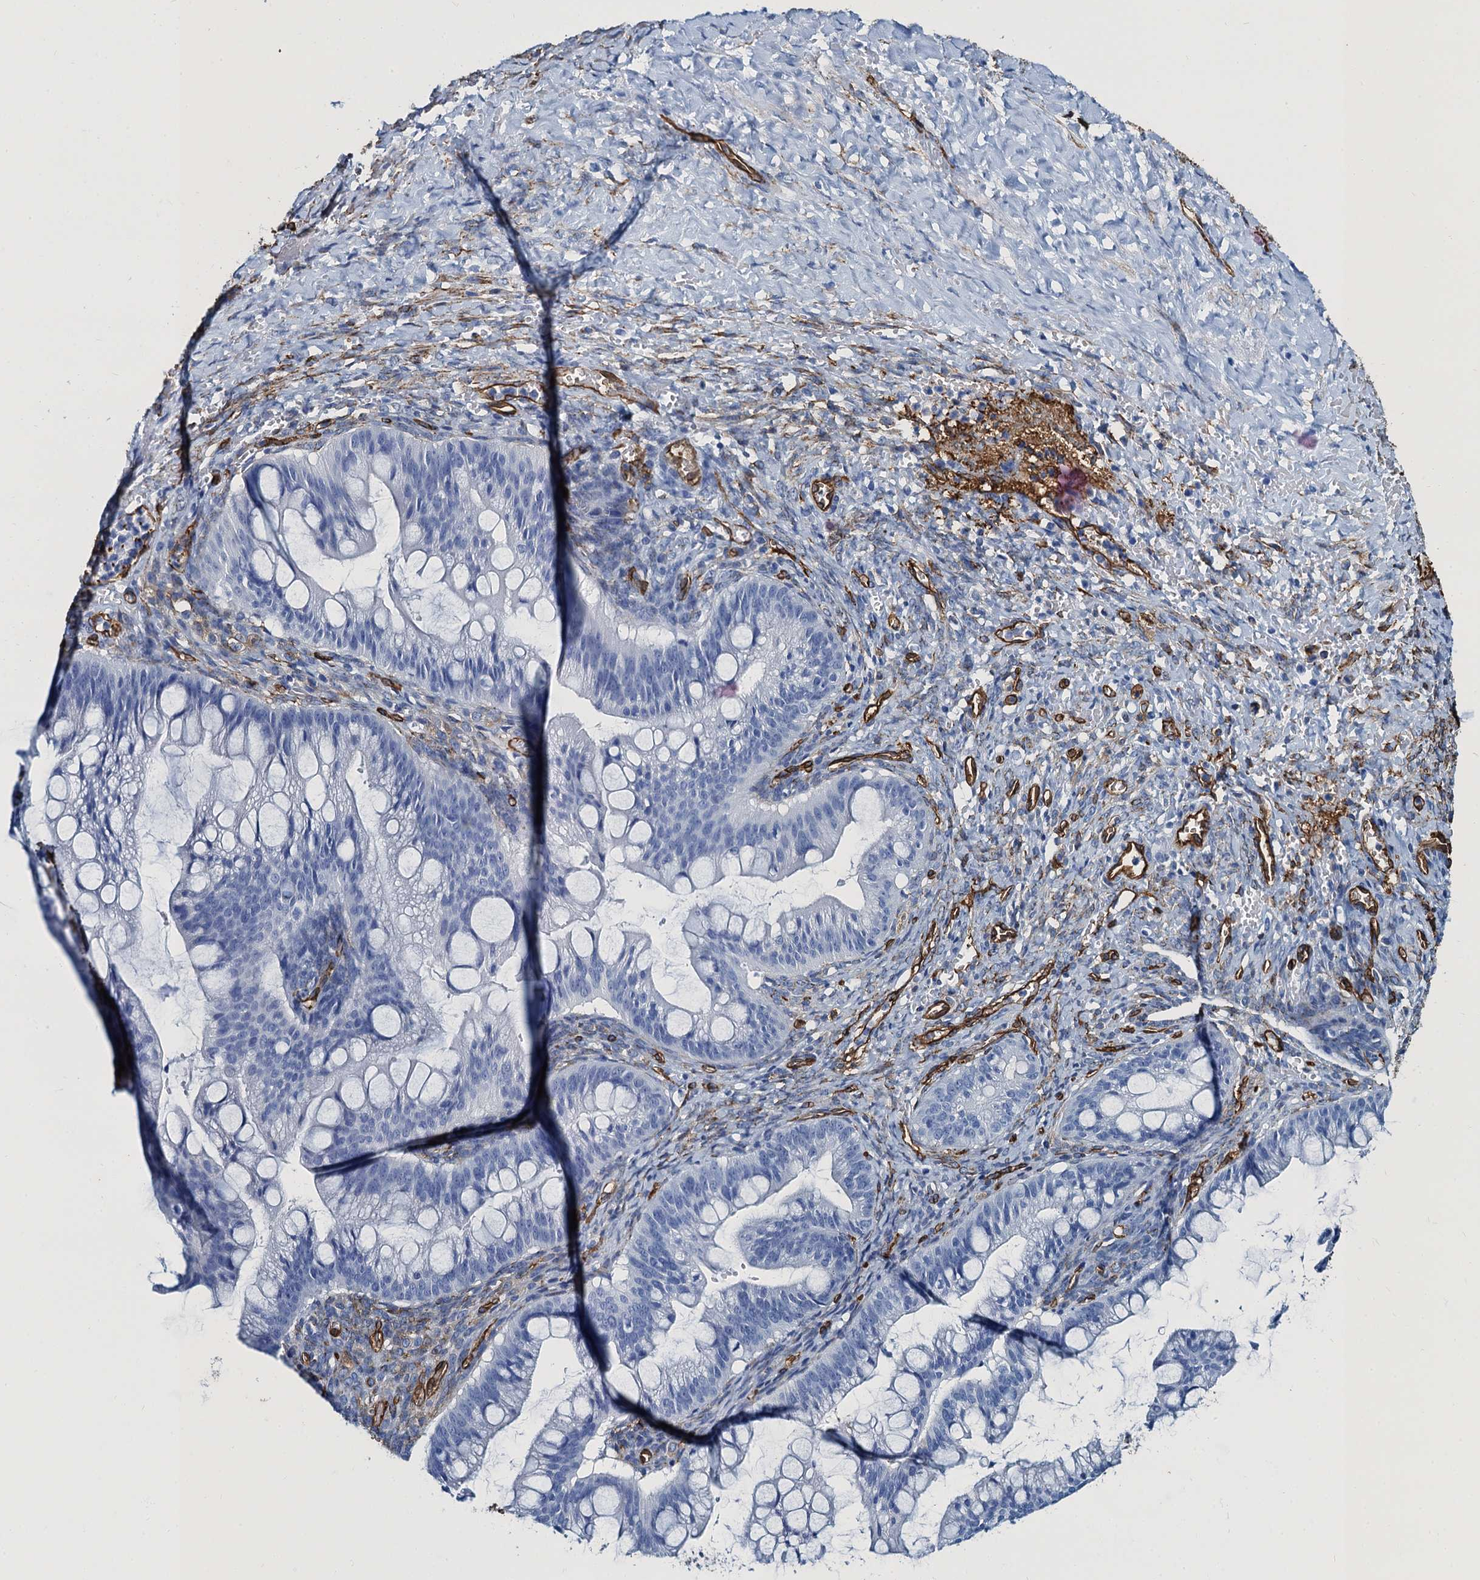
{"staining": {"intensity": "negative", "quantity": "none", "location": "none"}, "tissue": "ovarian cancer", "cell_type": "Tumor cells", "image_type": "cancer", "snomed": [{"axis": "morphology", "description": "Cystadenocarcinoma, mucinous, NOS"}, {"axis": "topography", "description": "Ovary"}], "caption": "Immunohistochemistry (IHC) image of human ovarian cancer stained for a protein (brown), which shows no positivity in tumor cells. The staining is performed using DAB (3,3'-diaminobenzidine) brown chromogen with nuclei counter-stained in using hematoxylin.", "gene": "CAVIN2", "patient": {"sex": "female", "age": 73}}